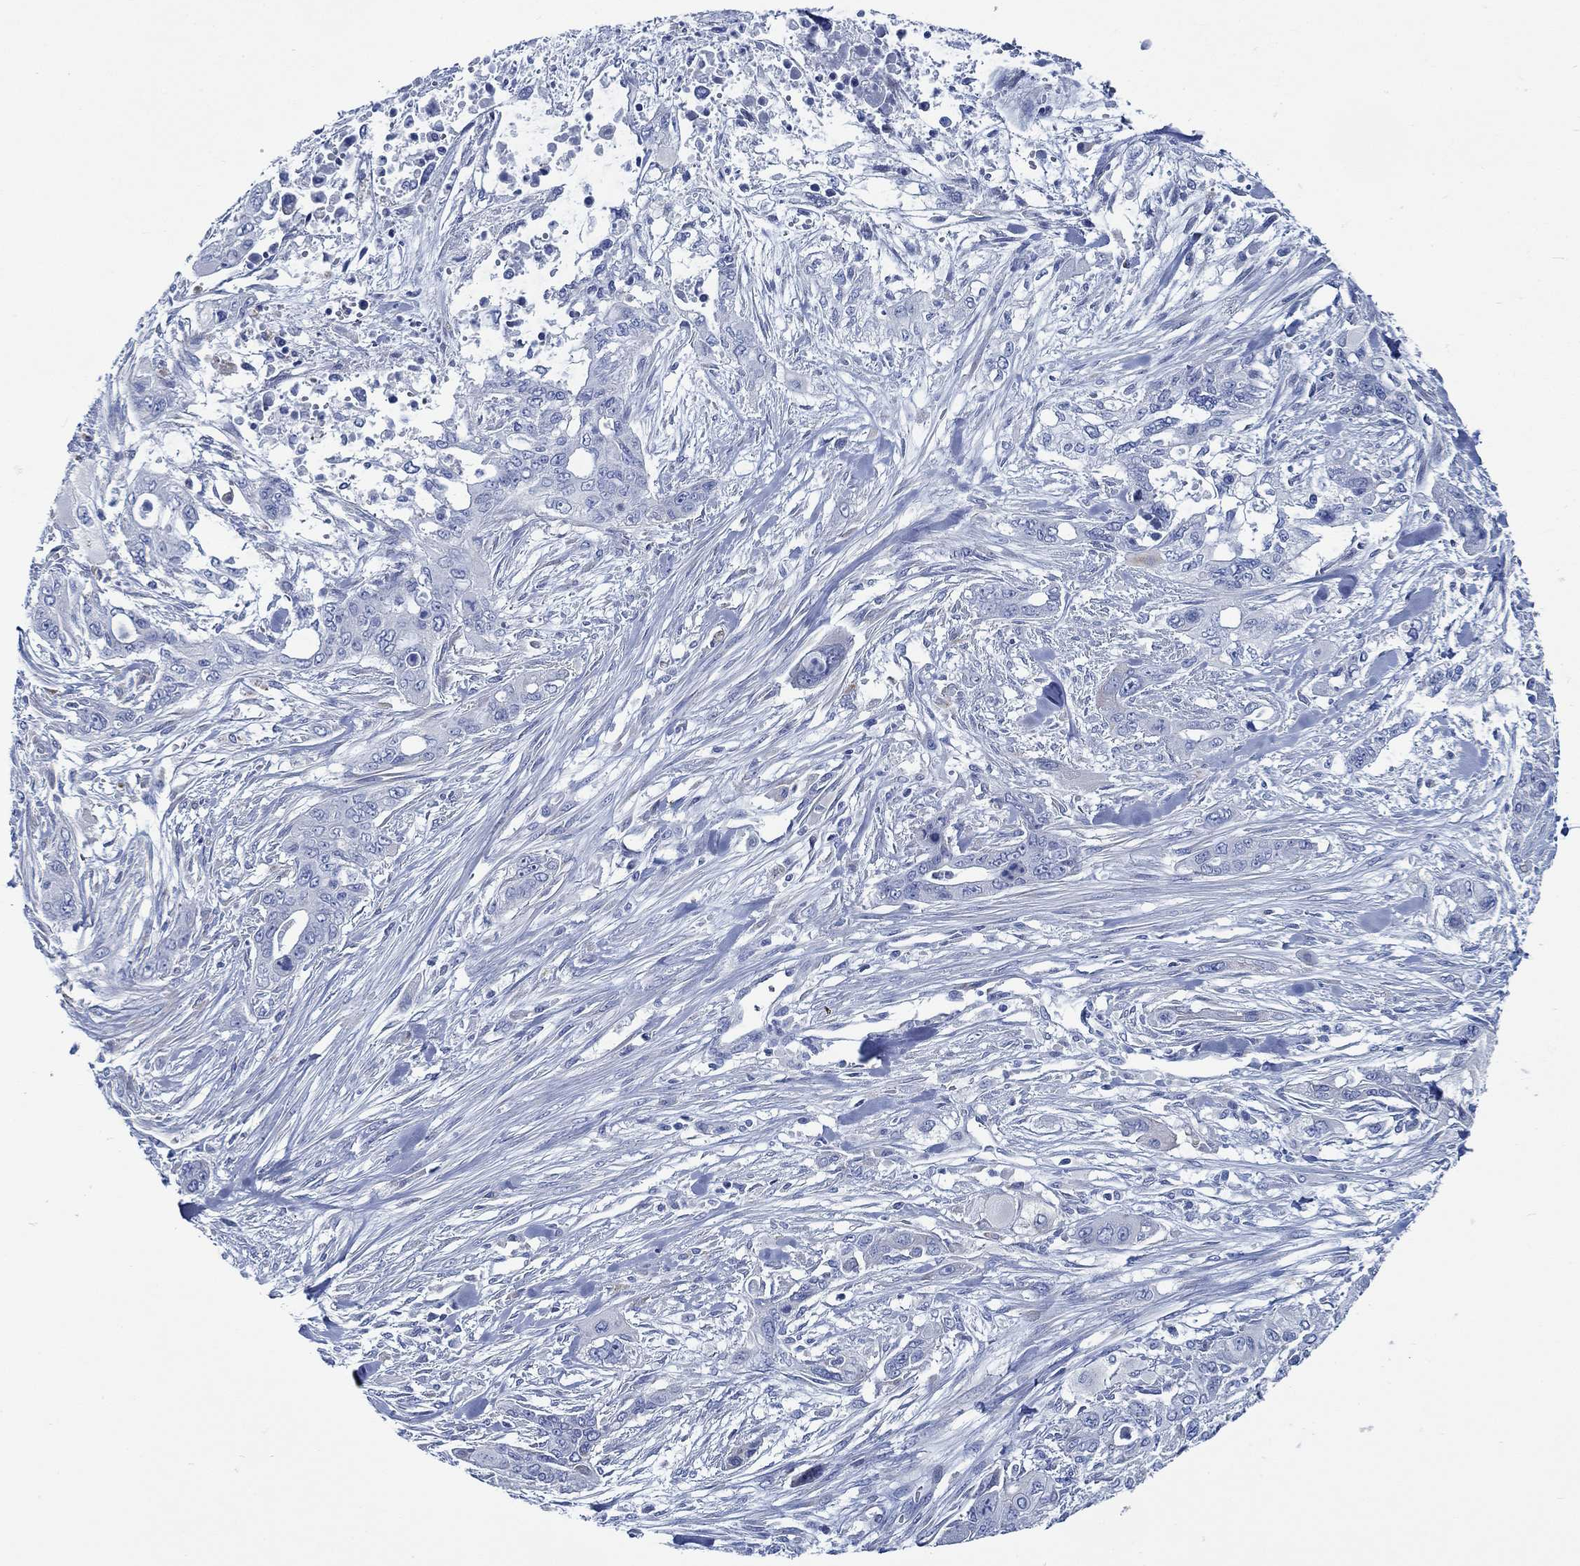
{"staining": {"intensity": "negative", "quantity": "none", "location": "none"}, "tissue": "pancreatic cancer", "cell_type": "Tumor cells", "image_type": "cancer", "snomed": [{"axis": "morphology", "description": "Adenocarcinoma, NOS"}, {"axis": "topography", "description": "Pancreas"}], "caption": "Immunohistochemical staining of human pancreatic cancer (adenocarcinoma) shows no significant expression in tumor cells.", "gene": "SVEP1", "patient": {"sex": "male", "age": 47}}